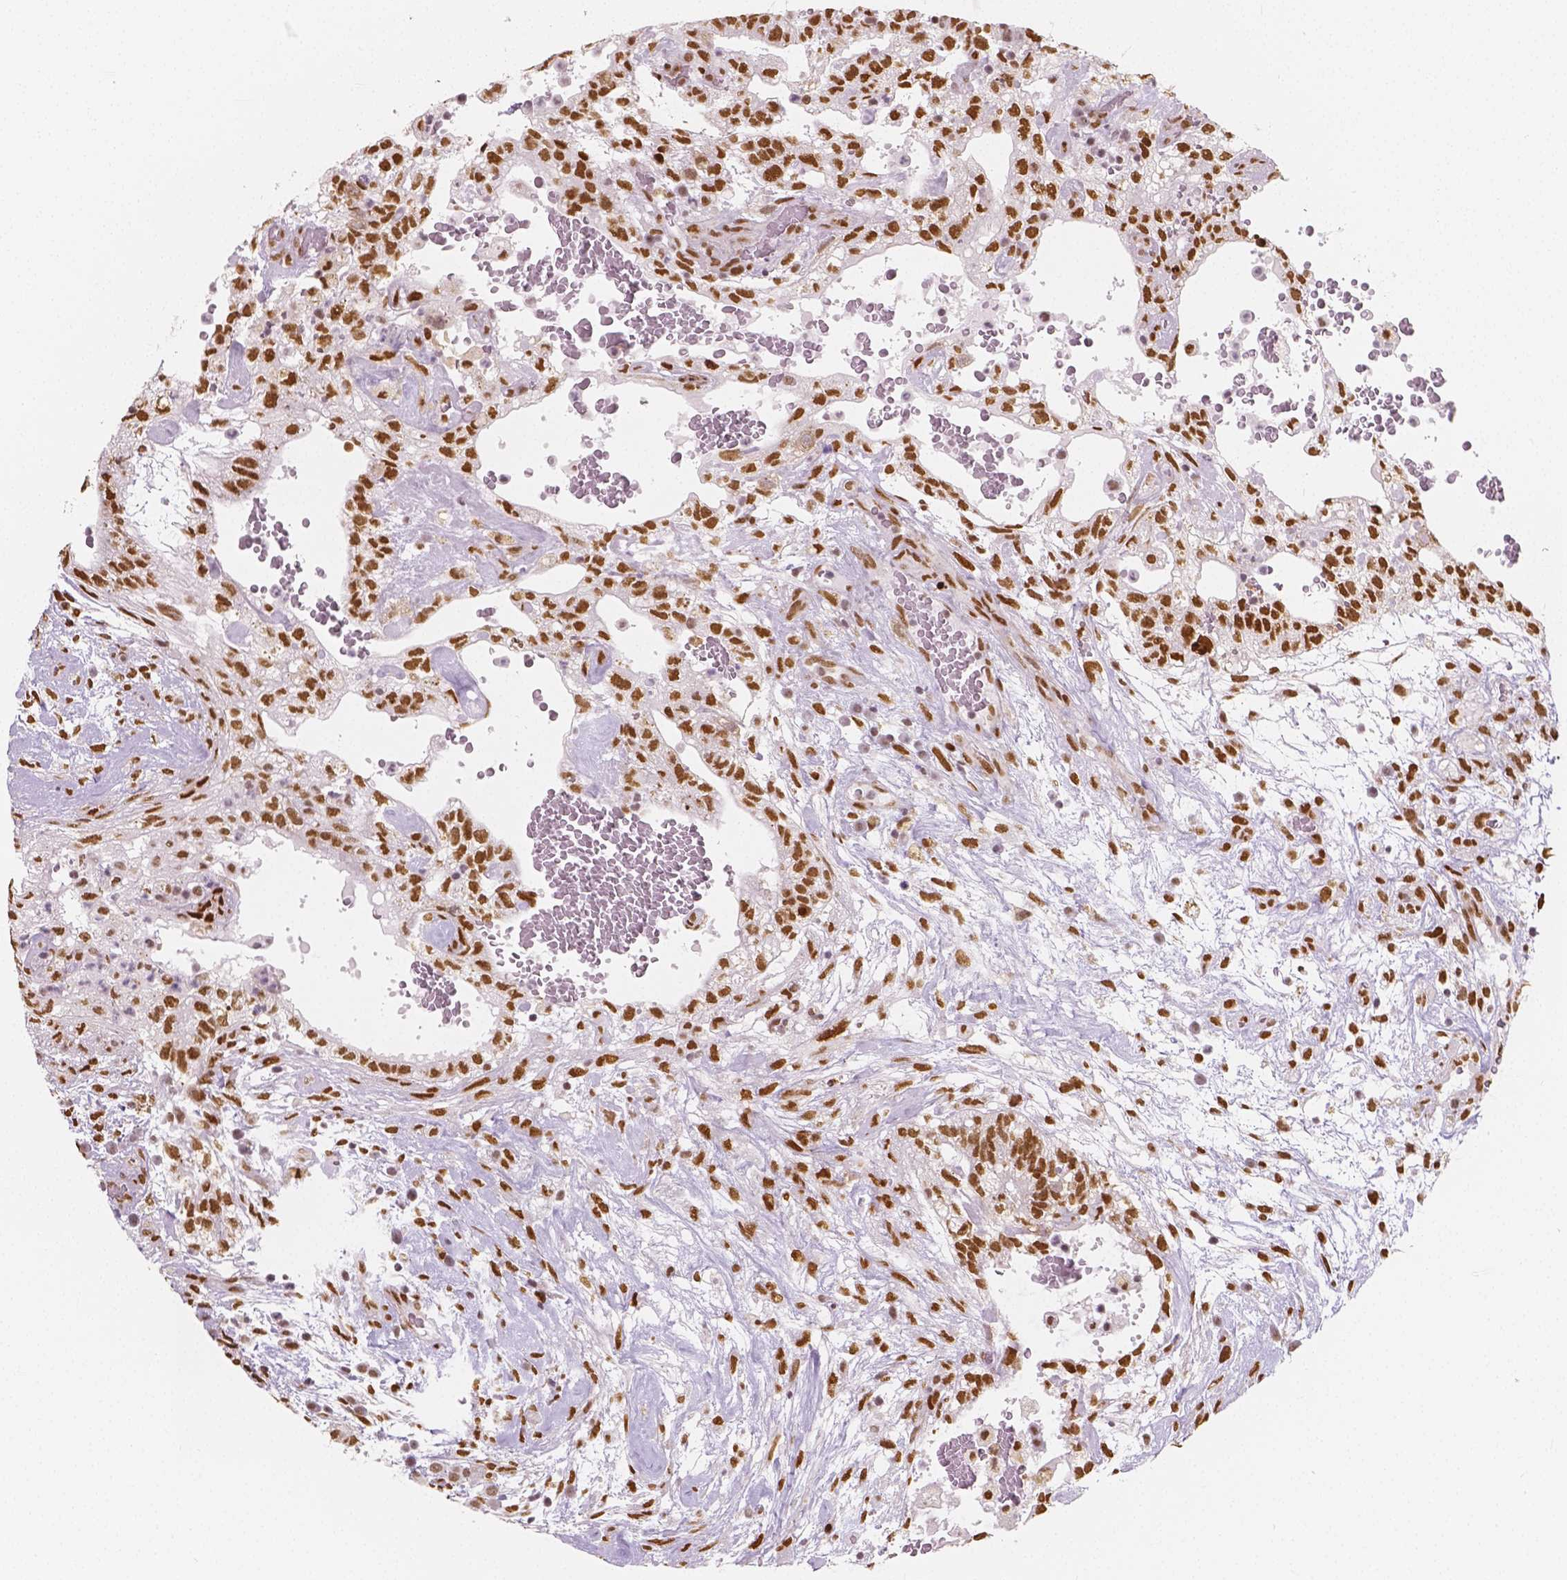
{"staining": {"intensity": "moderate", "quantity": ">75%", "location": "nuclear"}, "tissue": "testis cancer", "cell_type": "Tumor cells", "image_type": "cancer", "snomed": [{"axis": "morphology", "description": "Normal tissue, NOS"}, {"axis": "morphology", "description": "Carcinoma, Embryonal, NOS"}, {"axis": "topography", "description": "Testis"}], "caption": "Human testis cancer stained for a protein (brown) exhibits moderate nuclear positive positivity in approximately >75% of tumor cells.", "gene": "NUCKS1", "patient": {"sex": "male", "age": 32}}